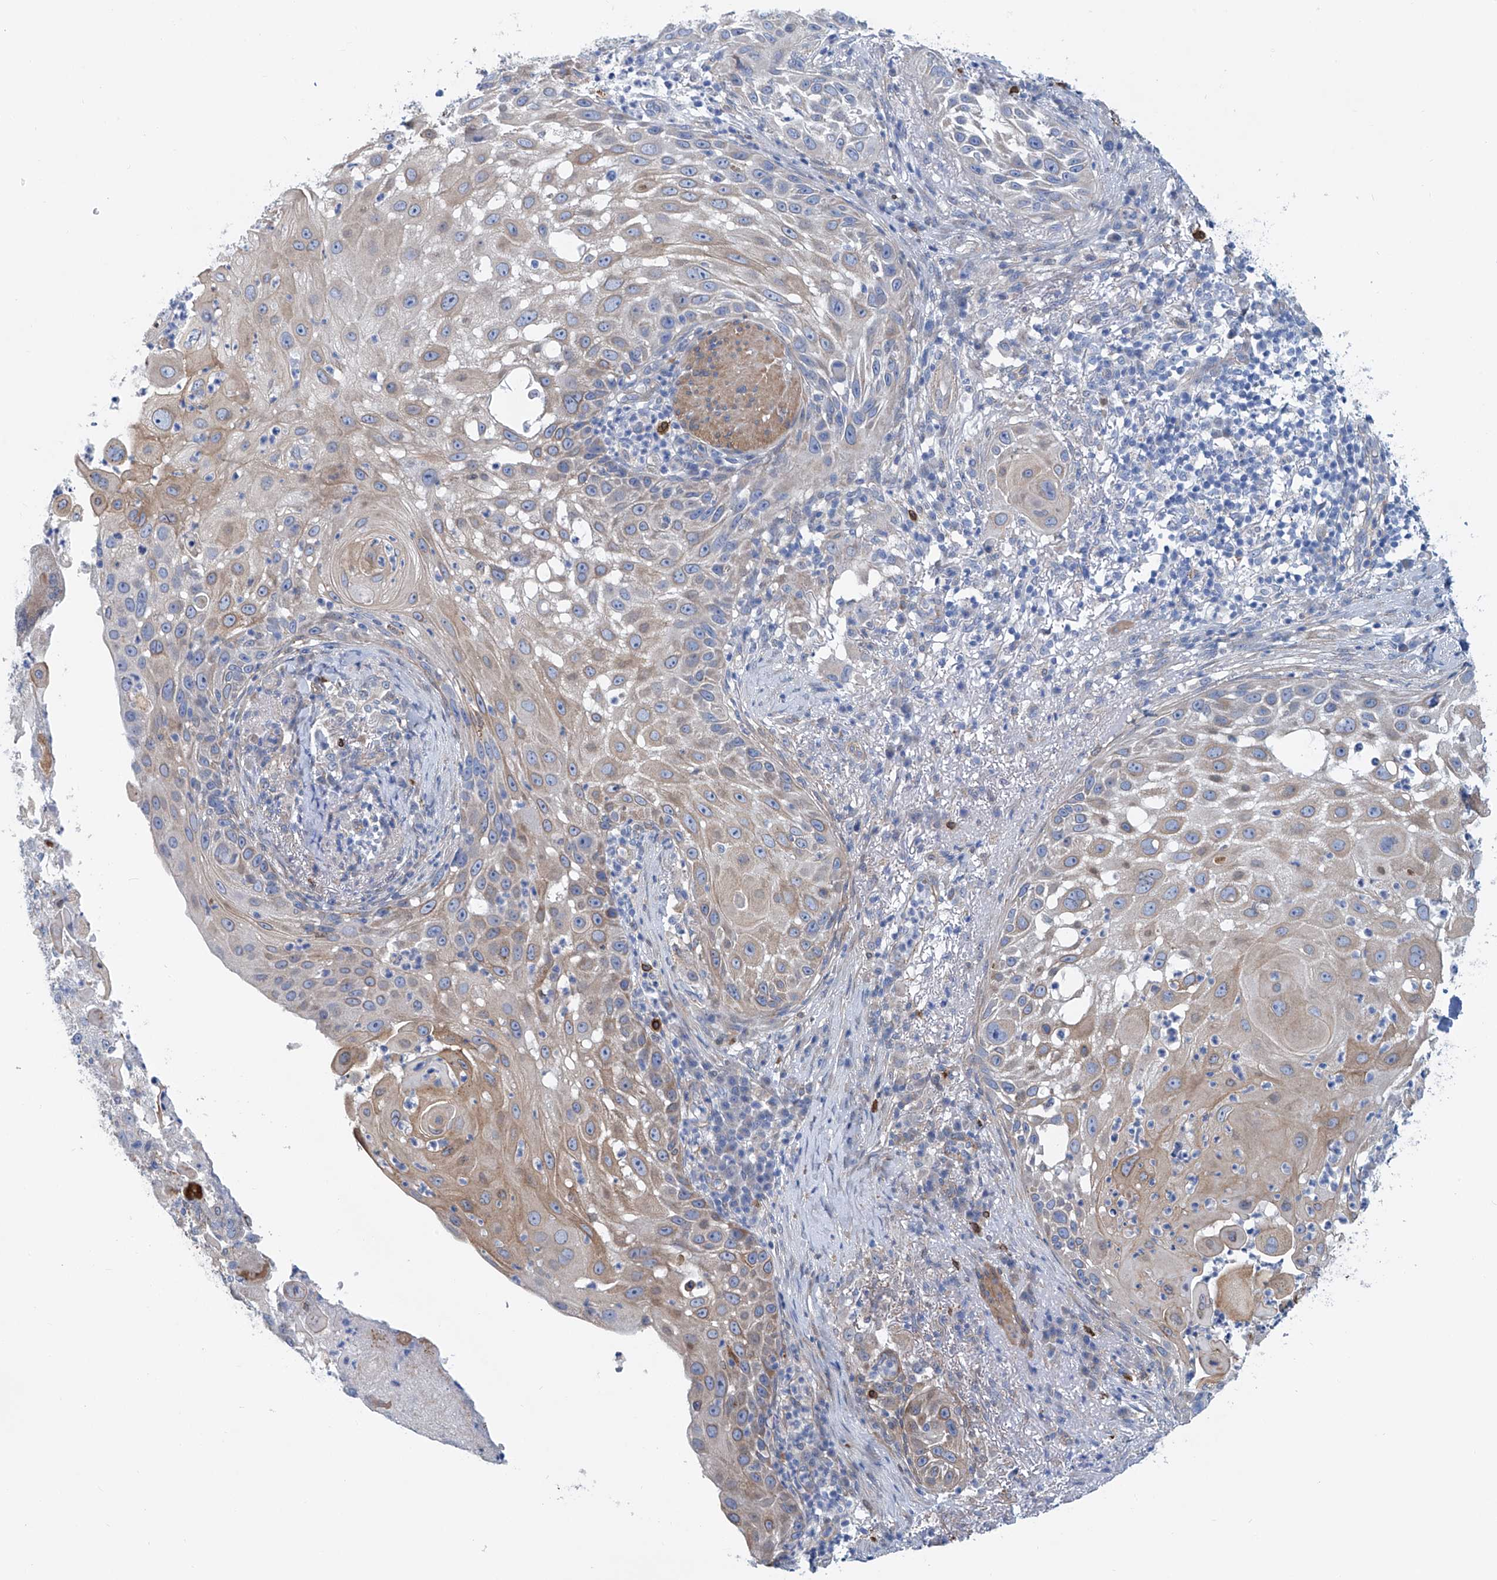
{"staining": {"intensity": "weak", "quantity": ">75%", "location": "cytoplasmic/membranous"}, "tissue": "skin cancer", "cell_type": "Tumor cells", "image_type": "cancer", "snomed": [{"axis": "morphology", "description": "Squamous cell carcinoma, NOS"}, {"axis": "topography", "description": "Skin"}], "caption": "Weak cytoplasmic/membranous positivity is present in about >75% of tumor cells in skin cancer.", "gene": "TNN", "patient": {"sex": "female", "age": 44}}